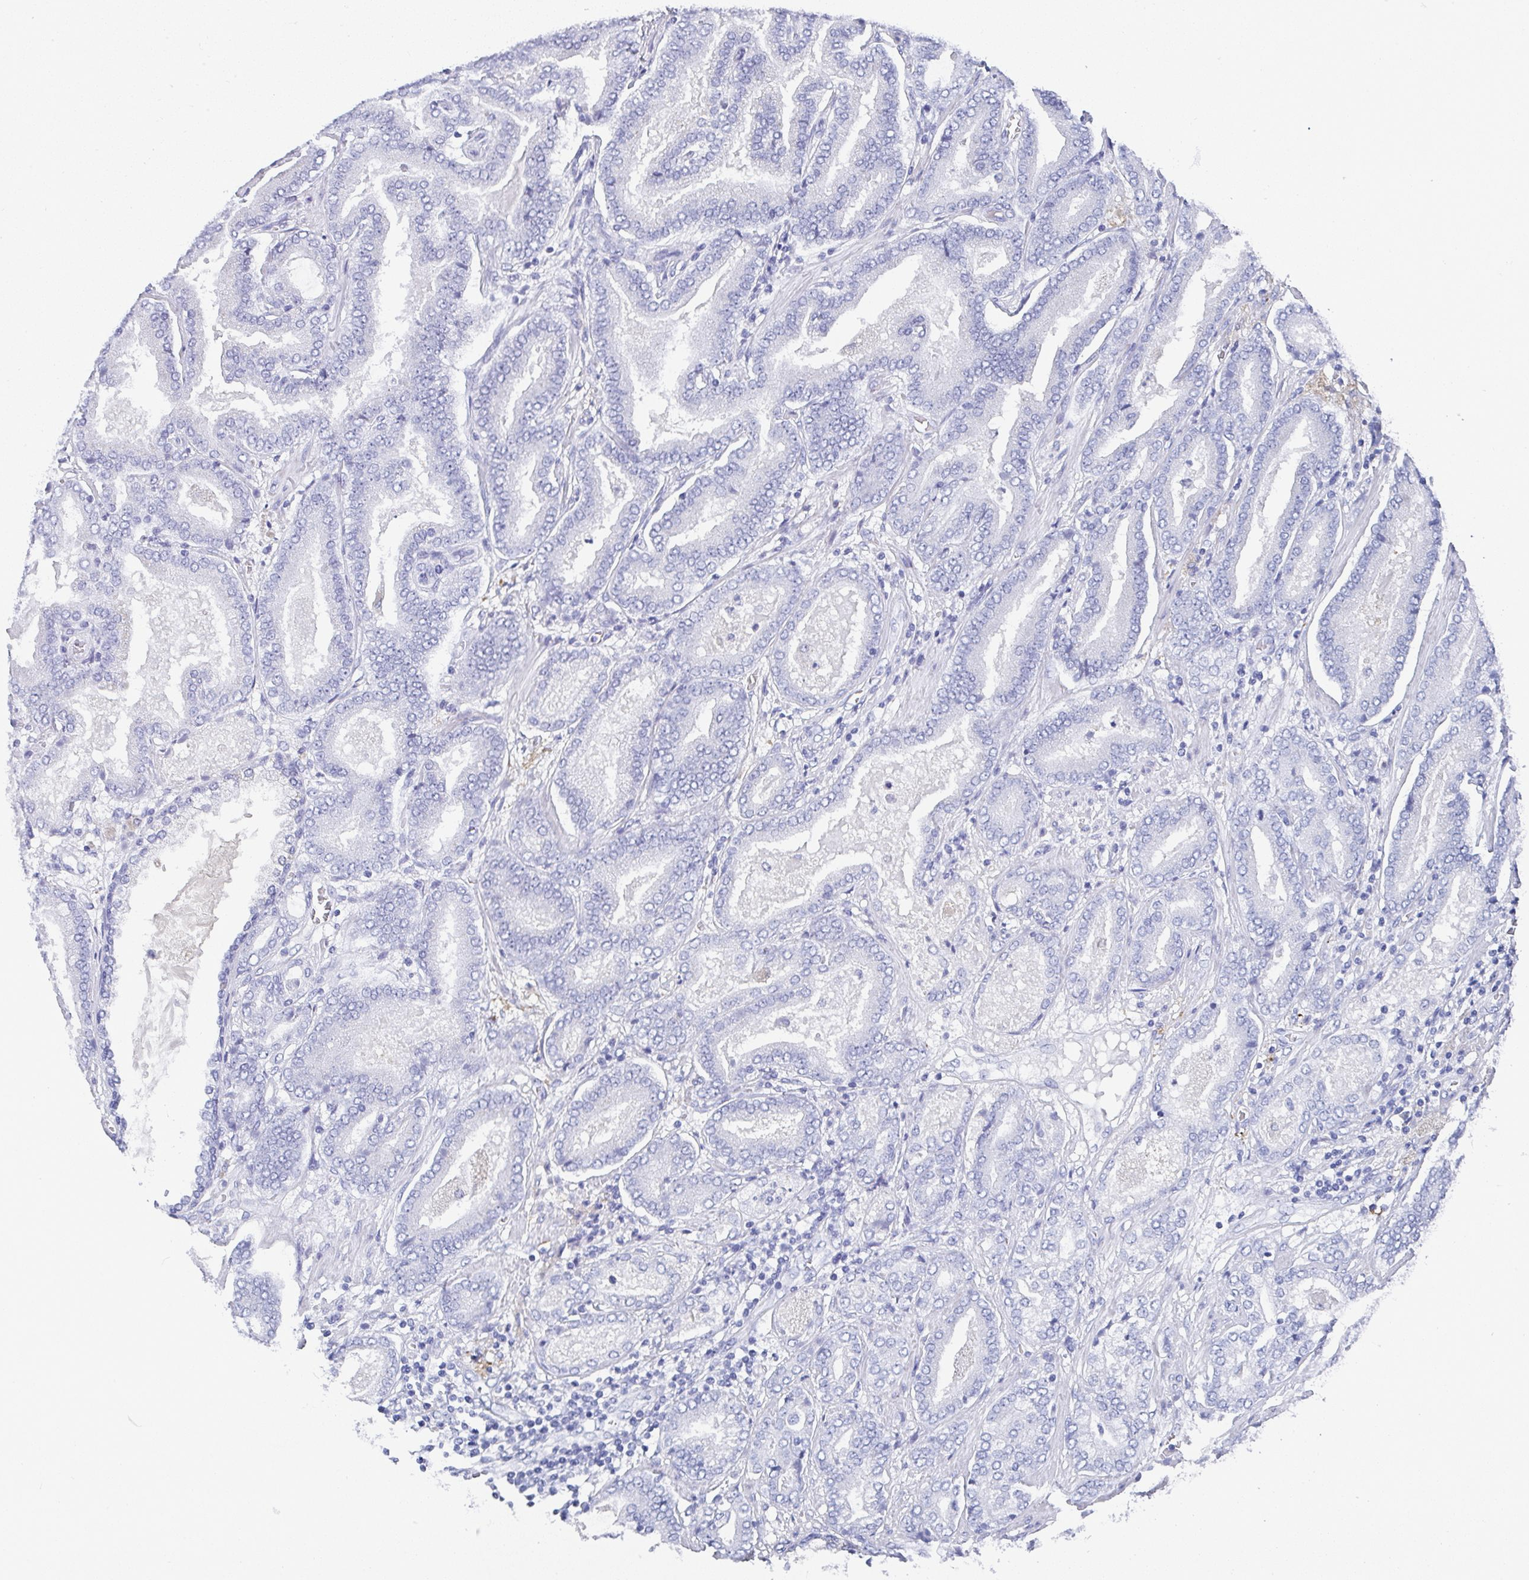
{"staining": {"intensity": "negative", "quantity": "none", "location": "none"}, "tissue": "prostate cancer", "cell_type": "Tumor cells", "image_type": "cancer", "snomed": [{"axis": "morphology", "description": "Adenocarcinoma, High grade"}, {"axis": "topography", "description": "Prostate"}], "caption": "High magnification brightfield microscopy of prostate adenocarcinoma (high-grade) stained with DAB (brown) and counterstained with hematoxylin (blue): tumor cells show no significant positivity.", "gene": "TNFRSF8", "patient": {"sex": "male", "age": 62}}